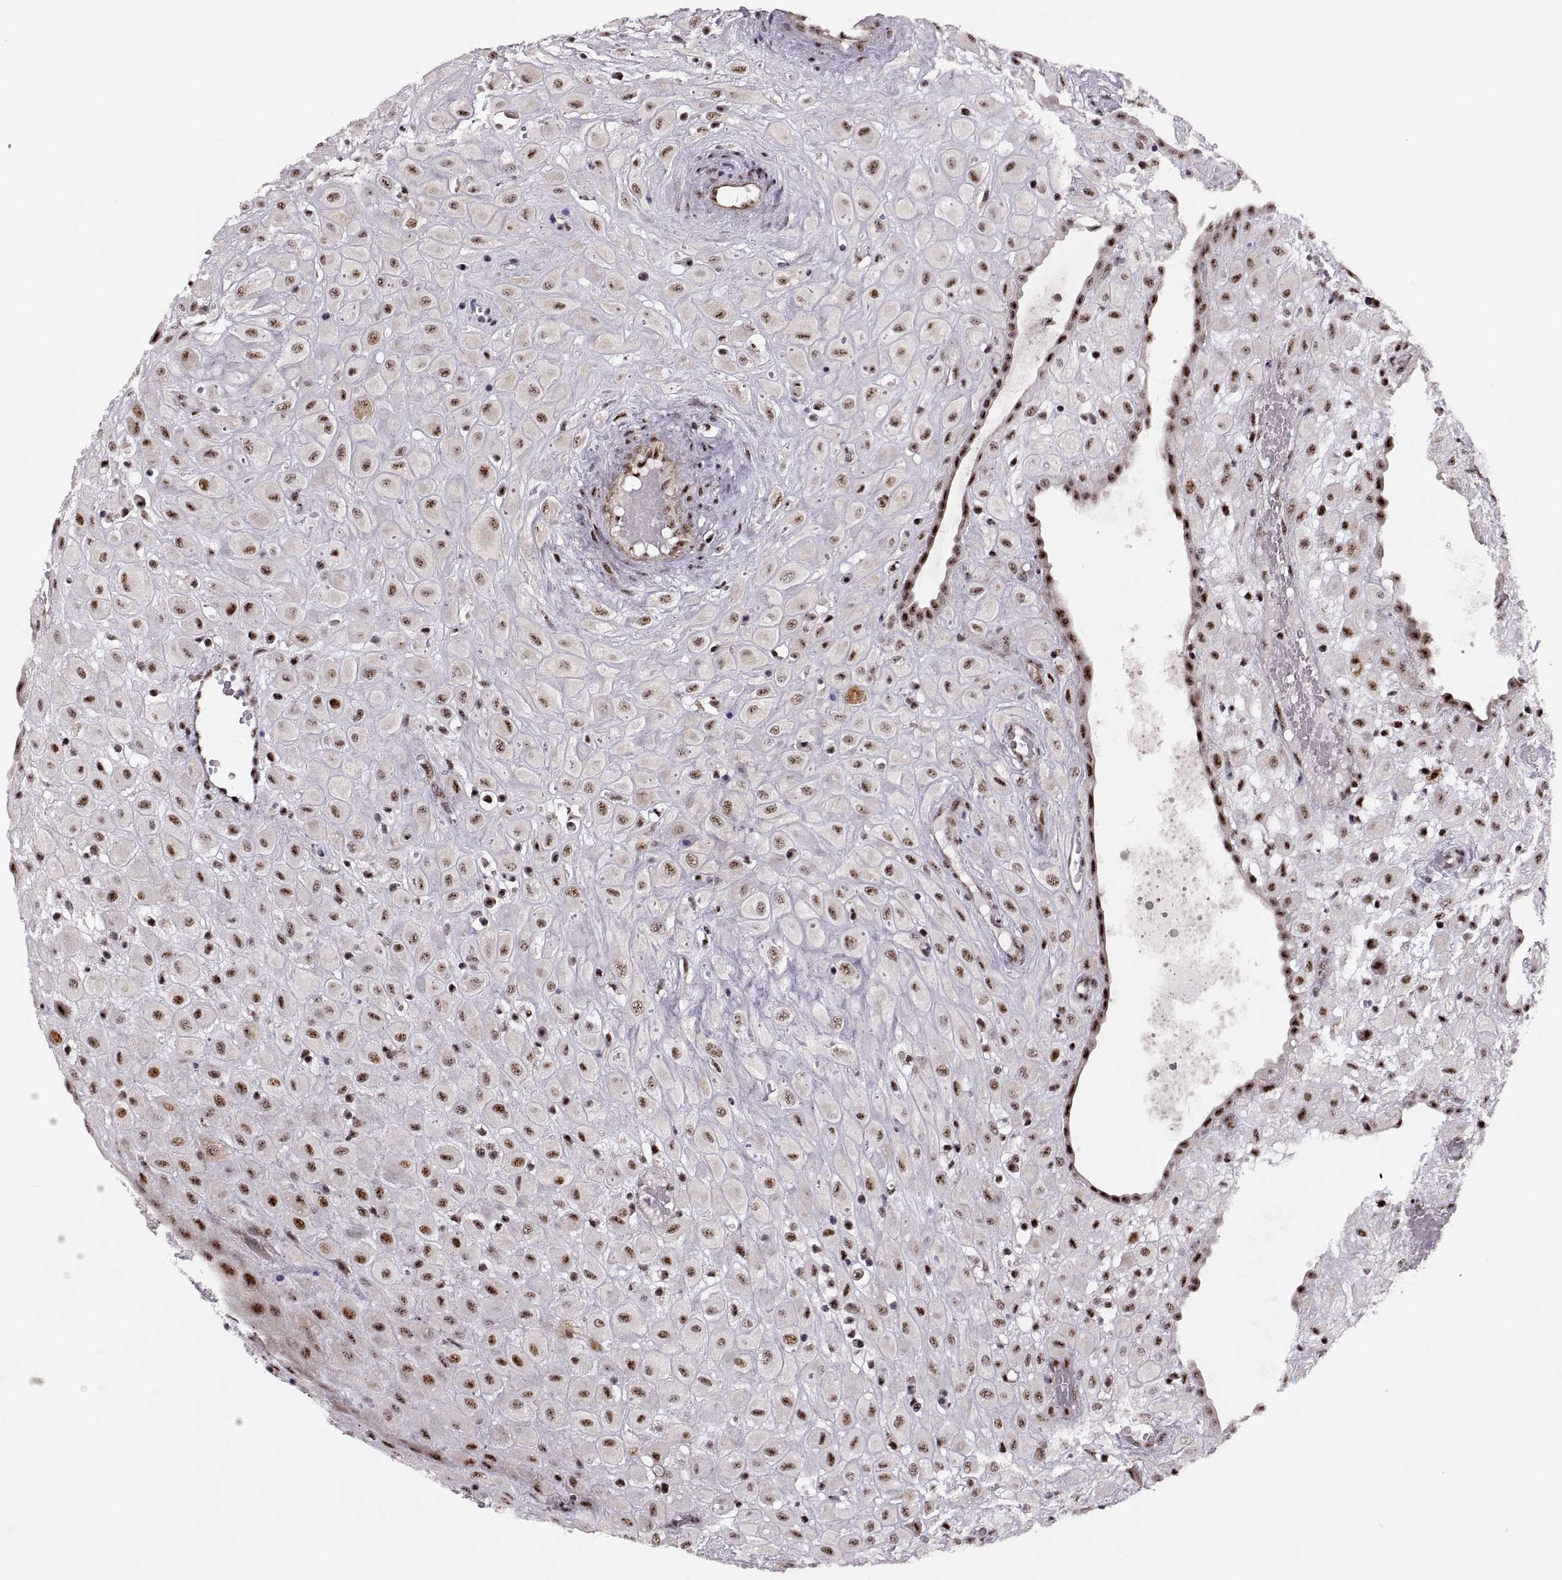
{"staining": {"intensity": "moderate", "quantity": "25%-75%", "location": "nuclear"}, "tissue": "placenta", "cell_type": "Decidual cells", "image_type": "normal", "snomed": [{"axis": "morphology", "description": "Normal tissue, NOS"}, {"axis": "topography", "description": "Placenta"}], "caption": "DAB immunohistochemical staining of benign human placenta shows moderate nuclear protein positivity in approximately 25%-75% of decidual cells.", "gene": "ZCCHC17", "patient": {"sex": "female", "age": 24}}